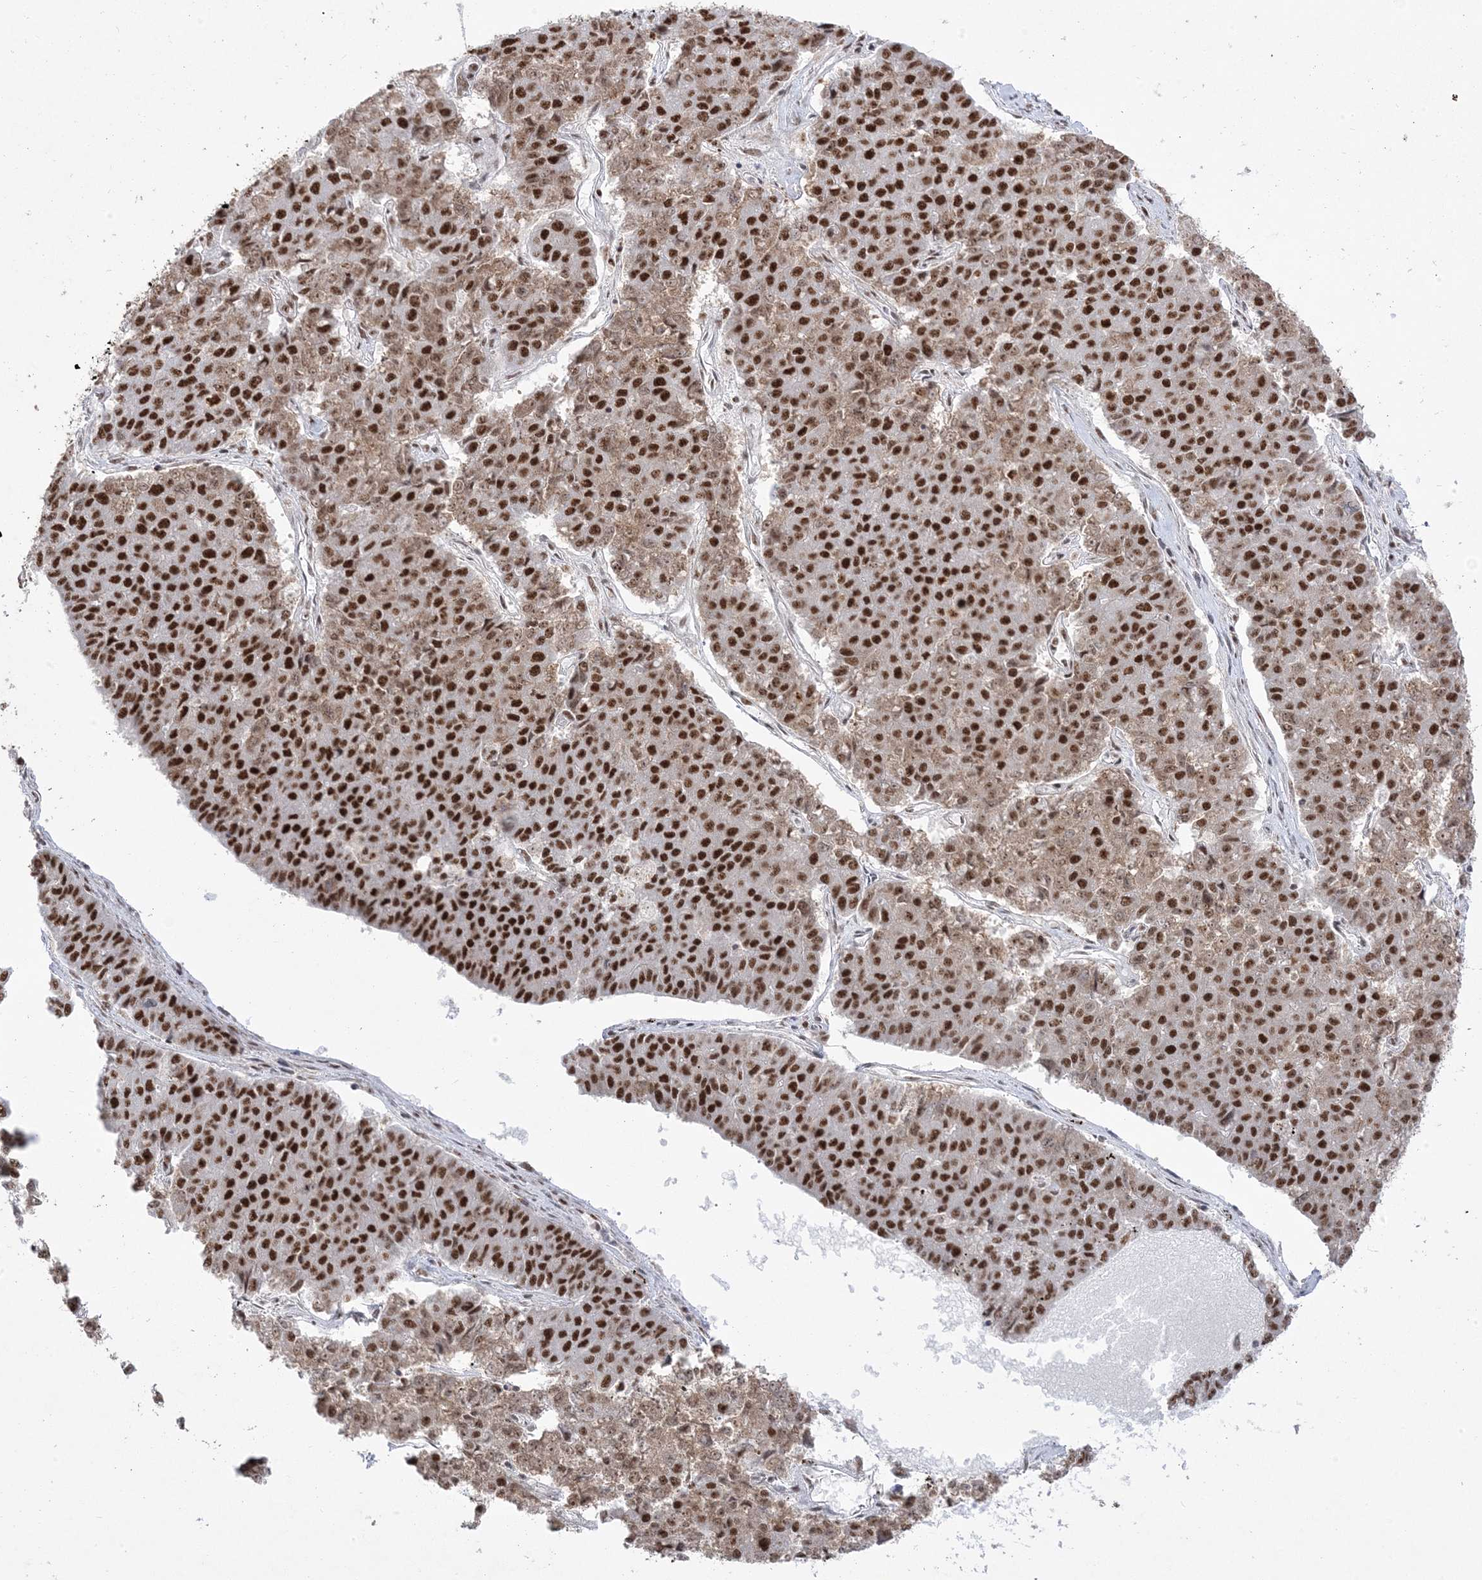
{"staining": {"intensity": "strong", "quantity": ">75%", "location": "nuclear"}, "tissue": "pancreatic cancer", "cell_type": "Tumor cells", "image_type": "cancer", "snomed": [{"axis": "morphology", "description": "Adenocarcinoma, NOS"}, {"axis": "topography", "description": "Pancreas"}], "caption": "Human pancreatic cancer stained with a brown dye demonstrates strong nuclear positive positivity in about >75% of tumor cells.", "gene": "MTREX", "patient": {"sex": "male", "age": 50}}